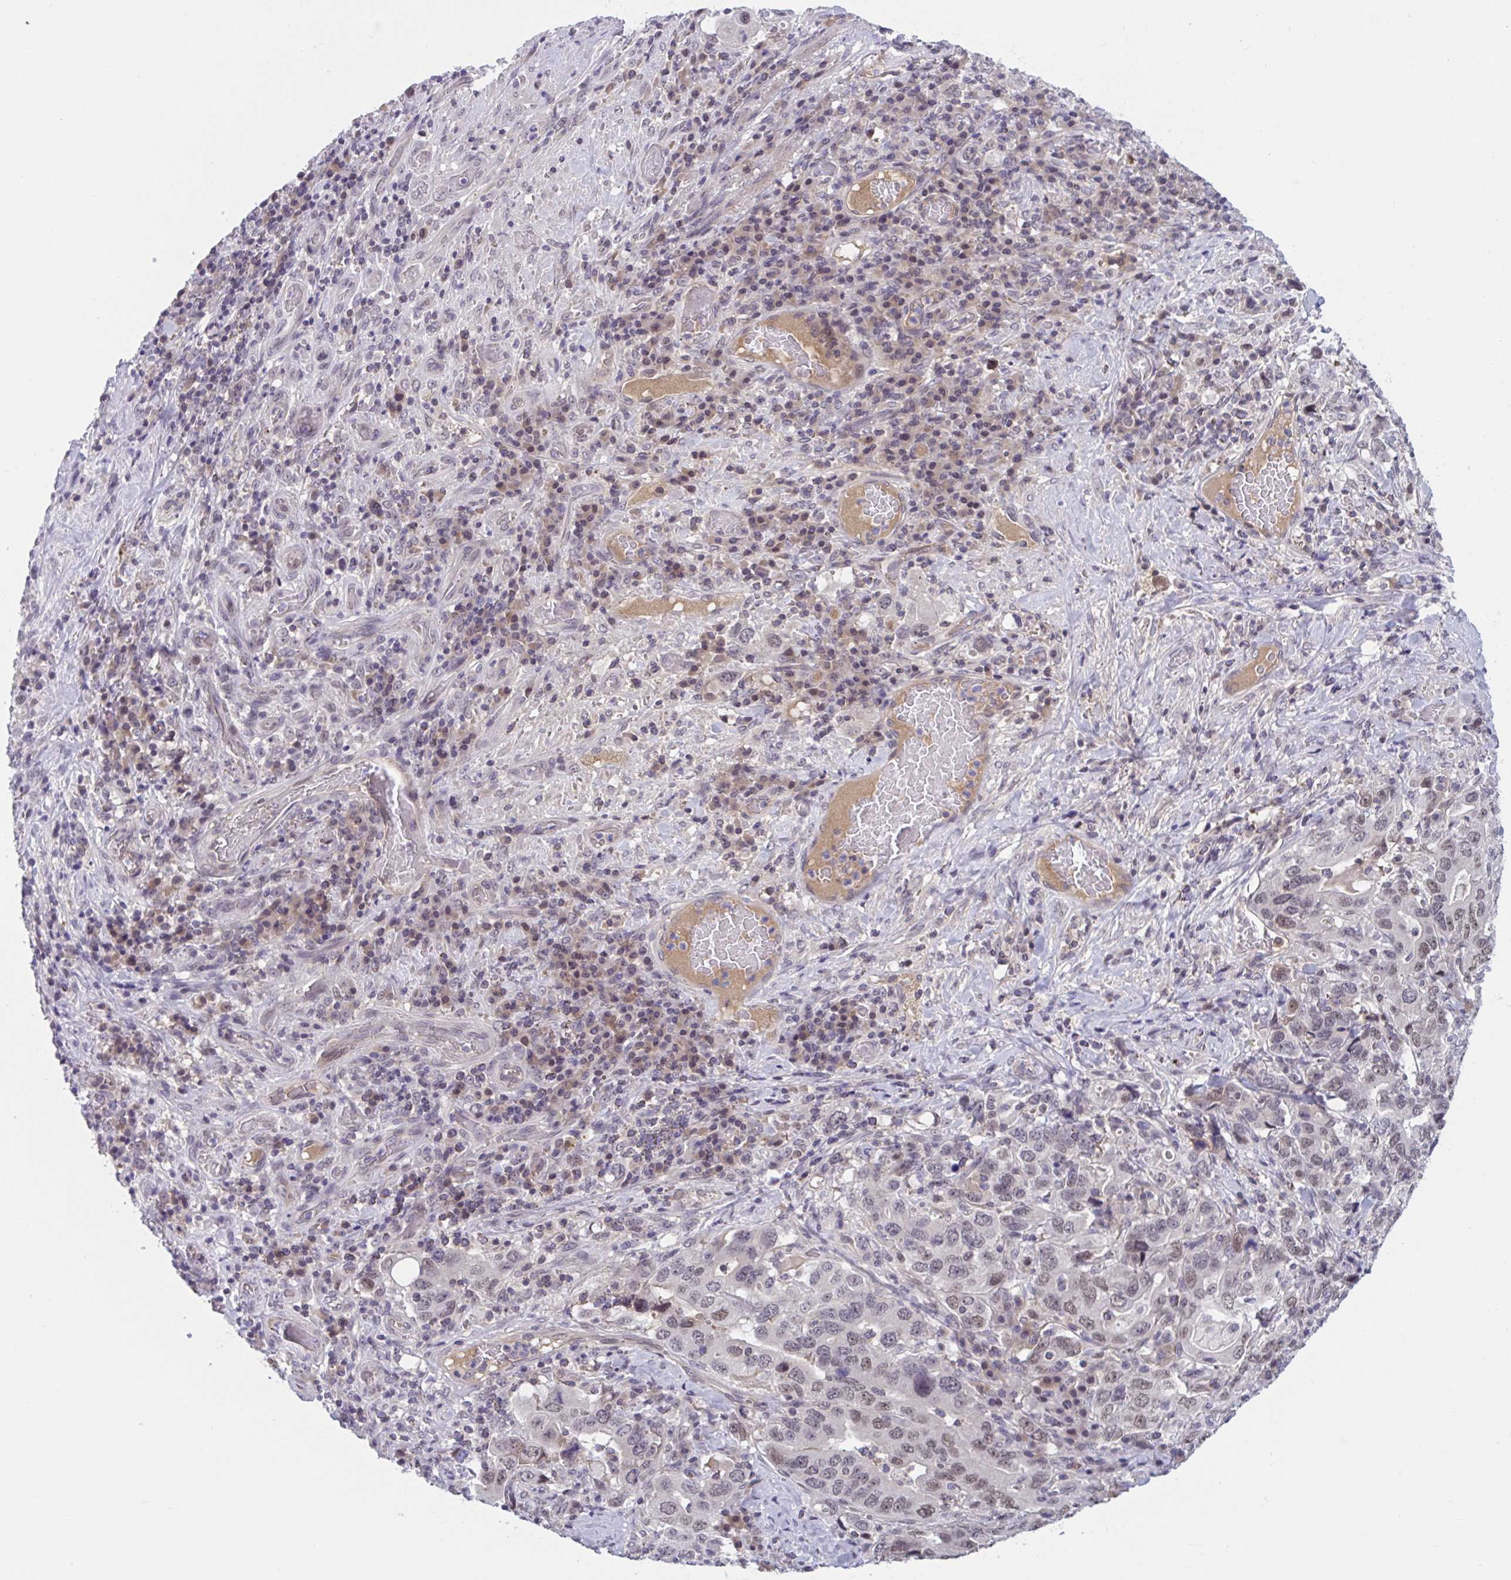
{"staining": {"intensity": "weak", "quantity": "<25%", "location": "nuclear"}, "tissue": "stomach cancer", "cell_type": "Tumor cells", "image_type": "cancer", "snomed": [{"axis": "morphology", "description": "Adenocarcinoma, NOS"}, {"axis": "topography", "description": "Stomach, upper"}, {"axis": "topography", "description": "Stomach"}], "caption": "Stomach adenocarcinoma was stained to show a protein in brown. There is no significant expression in tumor cells. (Brightfield microscopy of DAB immunohistochemistry (IHC) at high magnification).", "gene": "TTC7B", "patient": {"sex": "male", "age": 62}}